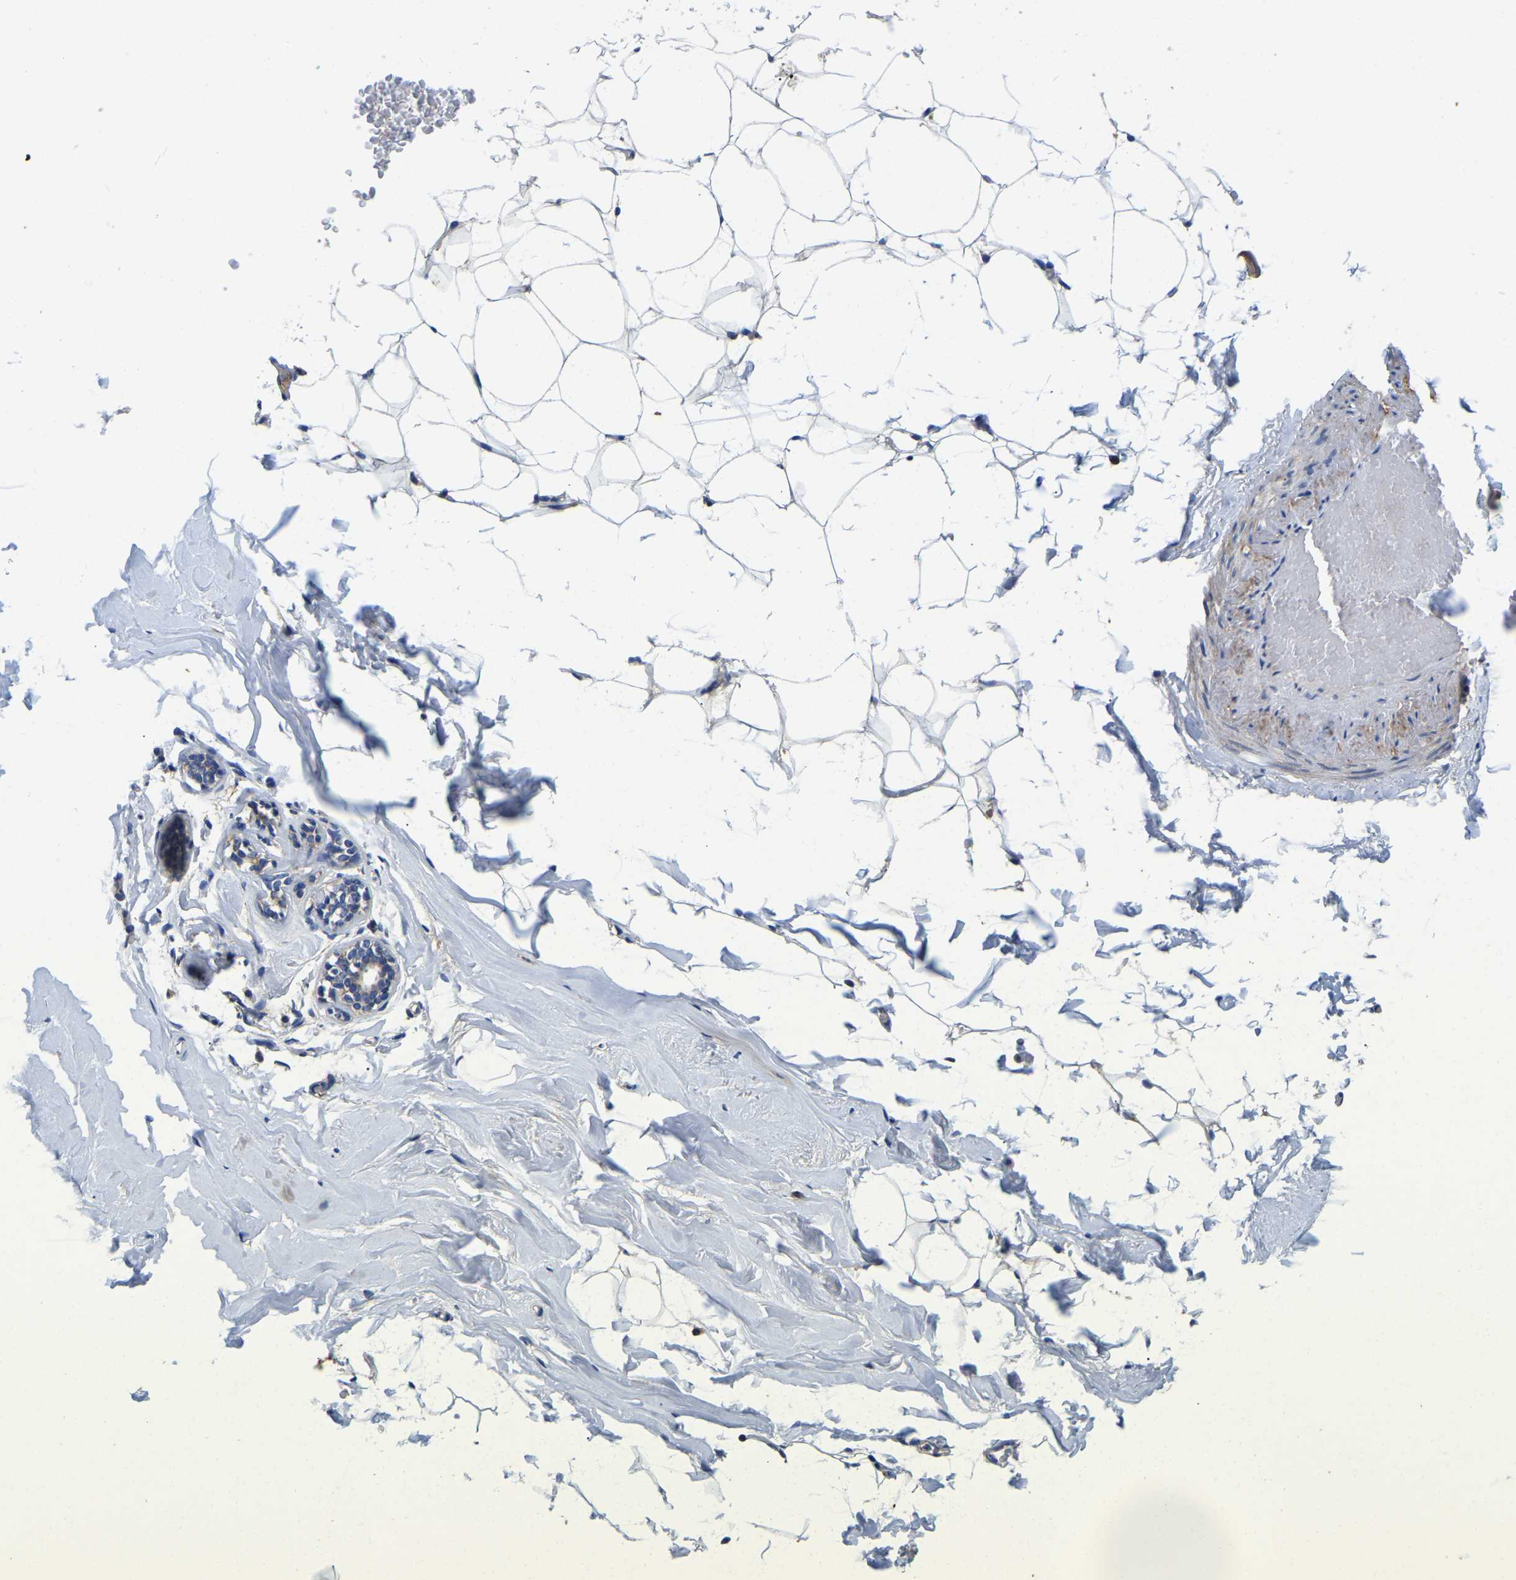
{"staining": {"intensity": "negative", "quantity": "none", "location": "none"}, "tissue": "adipose tissue", "cell_type": "Adipocytes", "image_type": "normal", "snomed": [{"axis": "morphology", "description": "Normal tissue, NOS"}, {"axis": "topography", "description": "Breast"}, {"axis": "topography", "description": "Soft tissue"}], "caption": "The image shows no staining of adipocytes in unremarkable adipose tissue.", "gene": "STAT2", "patient": {"sex": "female", "age": 75}}